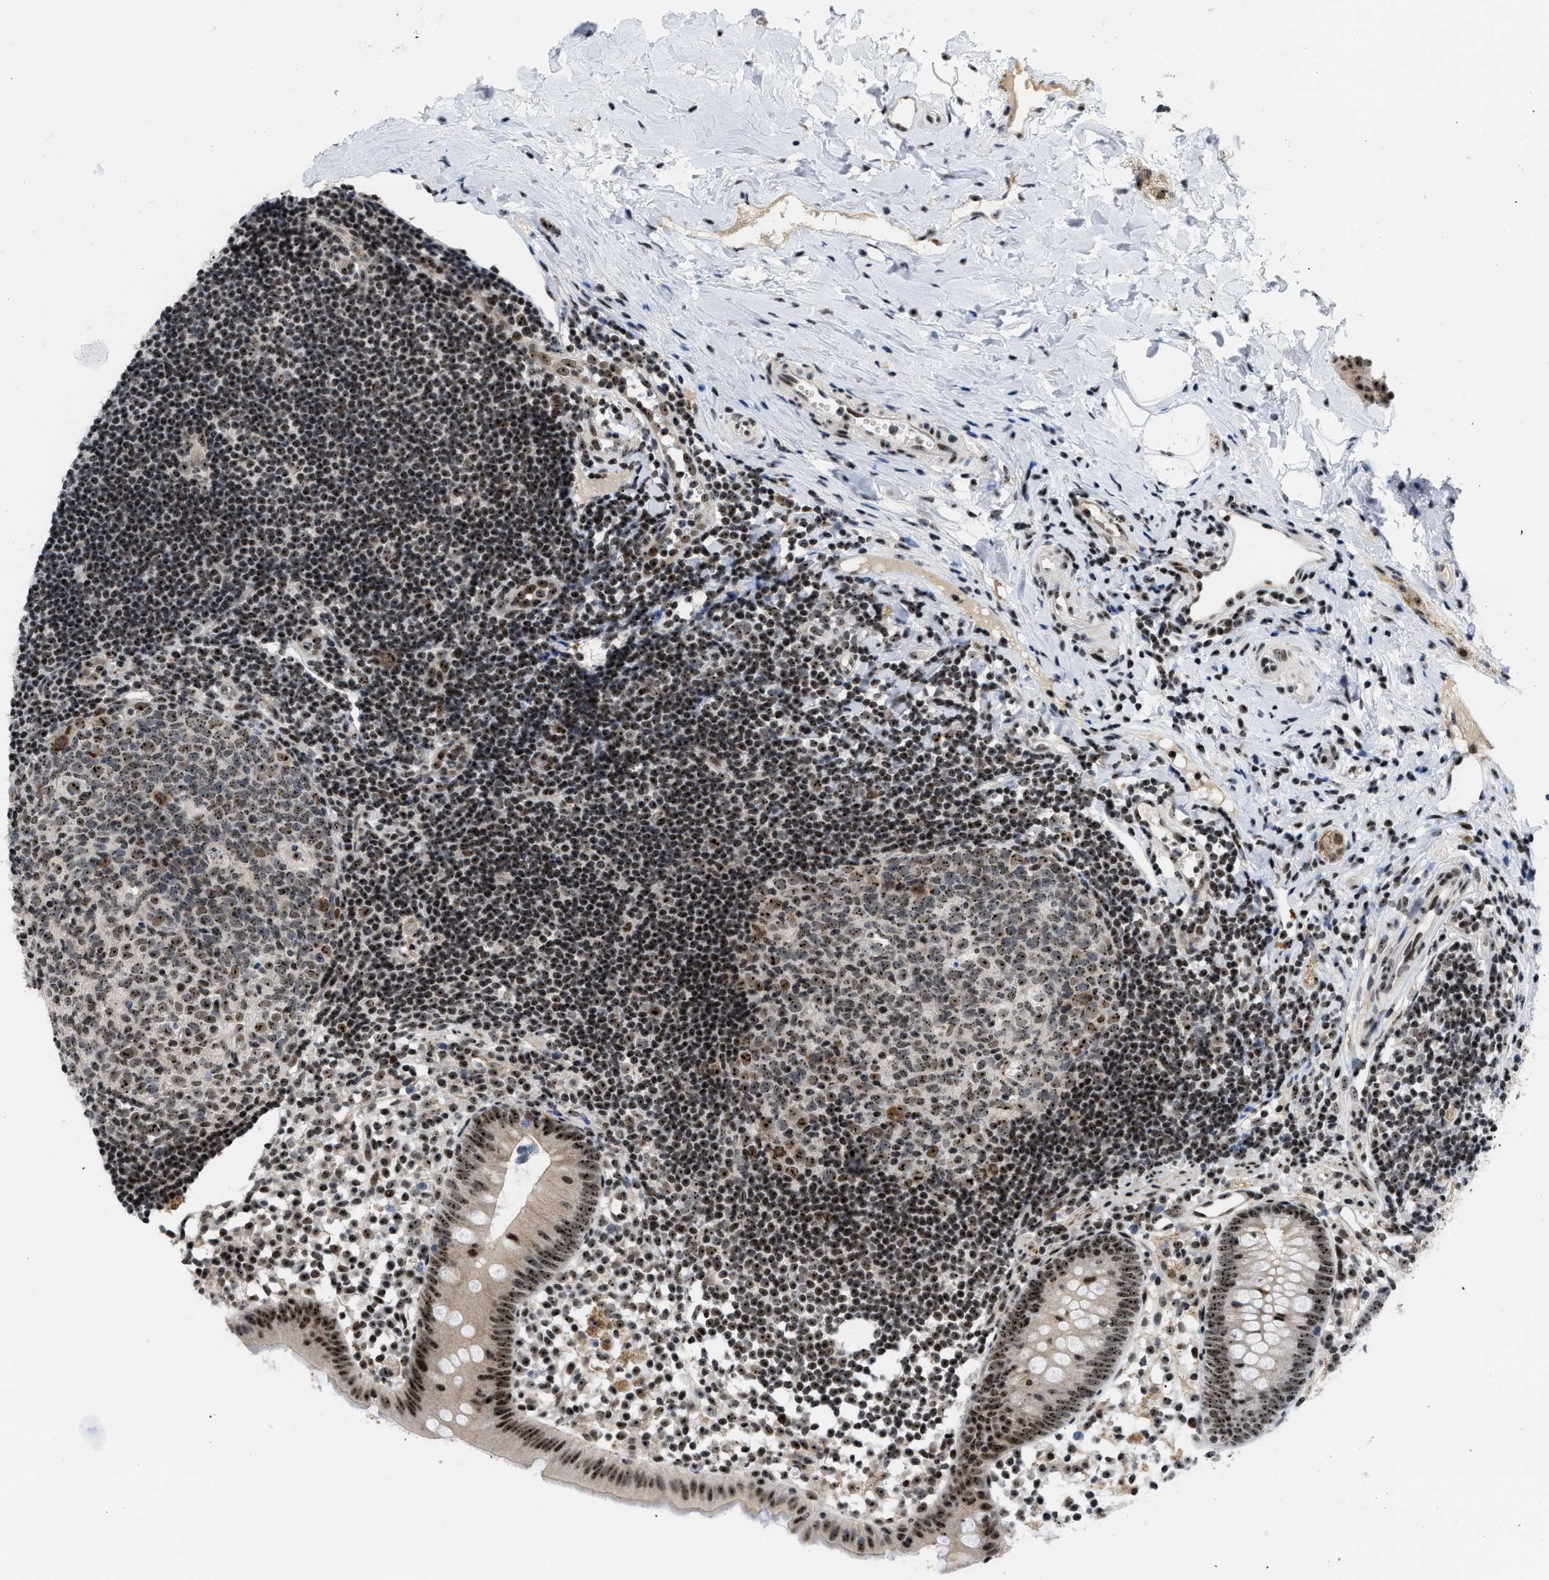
{"staining": {"intensity": "moderate", "quantity": ">75%", "location": "nuclear"}, "tissue": "appendix", "cell_type": "Glandular cells", "image_type": "normal", "snomed": [{"axis": "morphology", "description": "Normal tissue, NOS"}, {"axis": "topography", "description": "Appendix"}], "caption": "Appendix stained with a brown dye exhibits moderate nuclear positive positivity in about >75% of glandular cells.", "gene": "NOP58", "patient": {"sex": "female", "age": 20}}